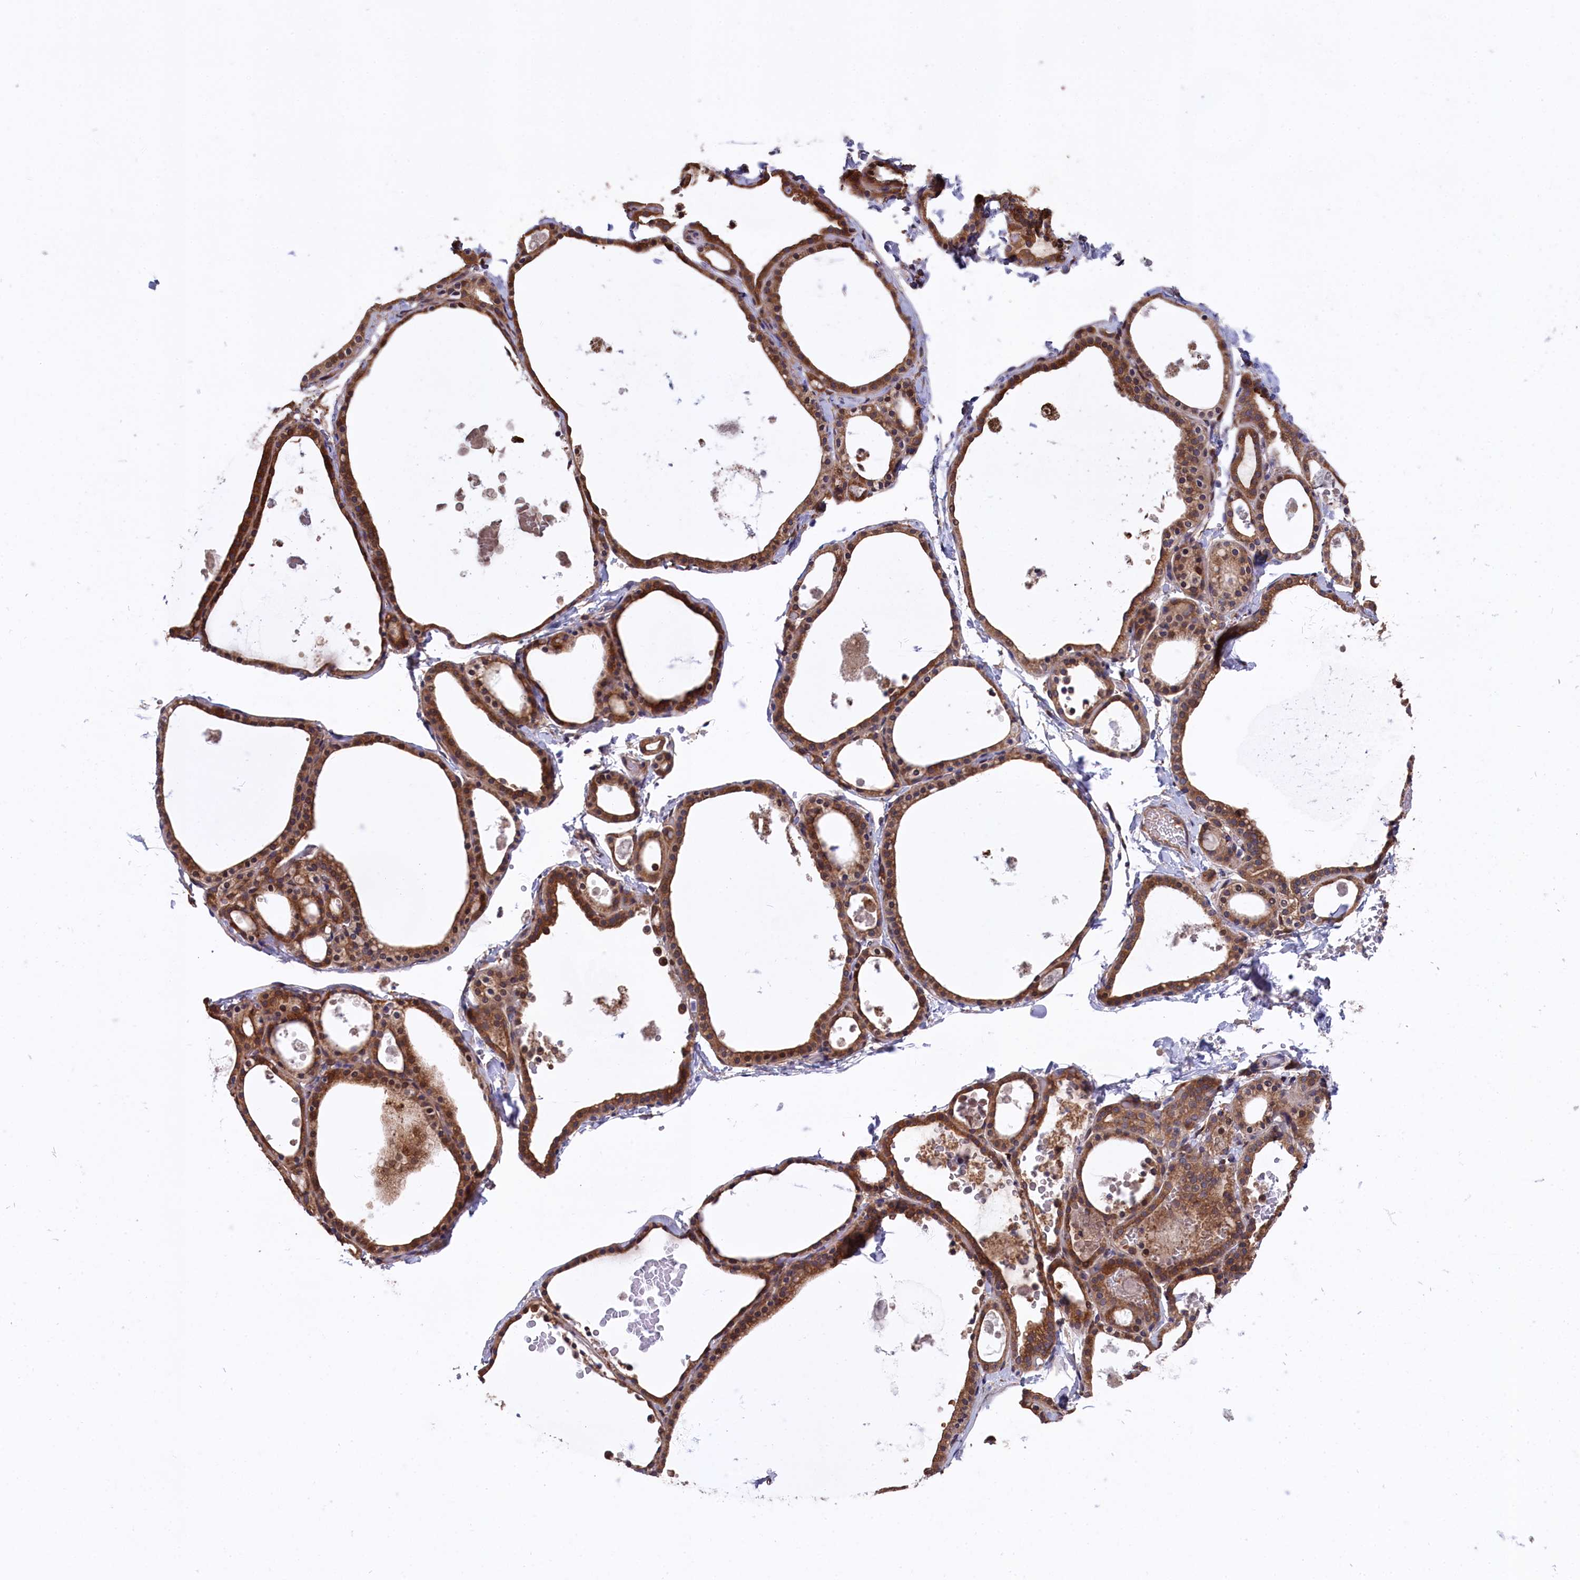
{"staining": {"intensity": "moderate", "quantity": ">75%", "location": "cytoplasmic/membranous"}, "tissue": "thyroid gland", "cell_type": "Glandular cells", "image_type": "normal", "snomed": [{"axis": "morphology", "description": "Normal tissue, NOS"}, {"axis": "topography", "description": "Thyroid gland"}], "caption": "This is a photomicrograph of immunohistochemistry (IHC) staining of normal thyroid gland, which shows moderate staining in the cytoplasmic/membranous of glandular cells.", "gene": "SLC12A4", "patient": {"sex": "male", "age": 56}}